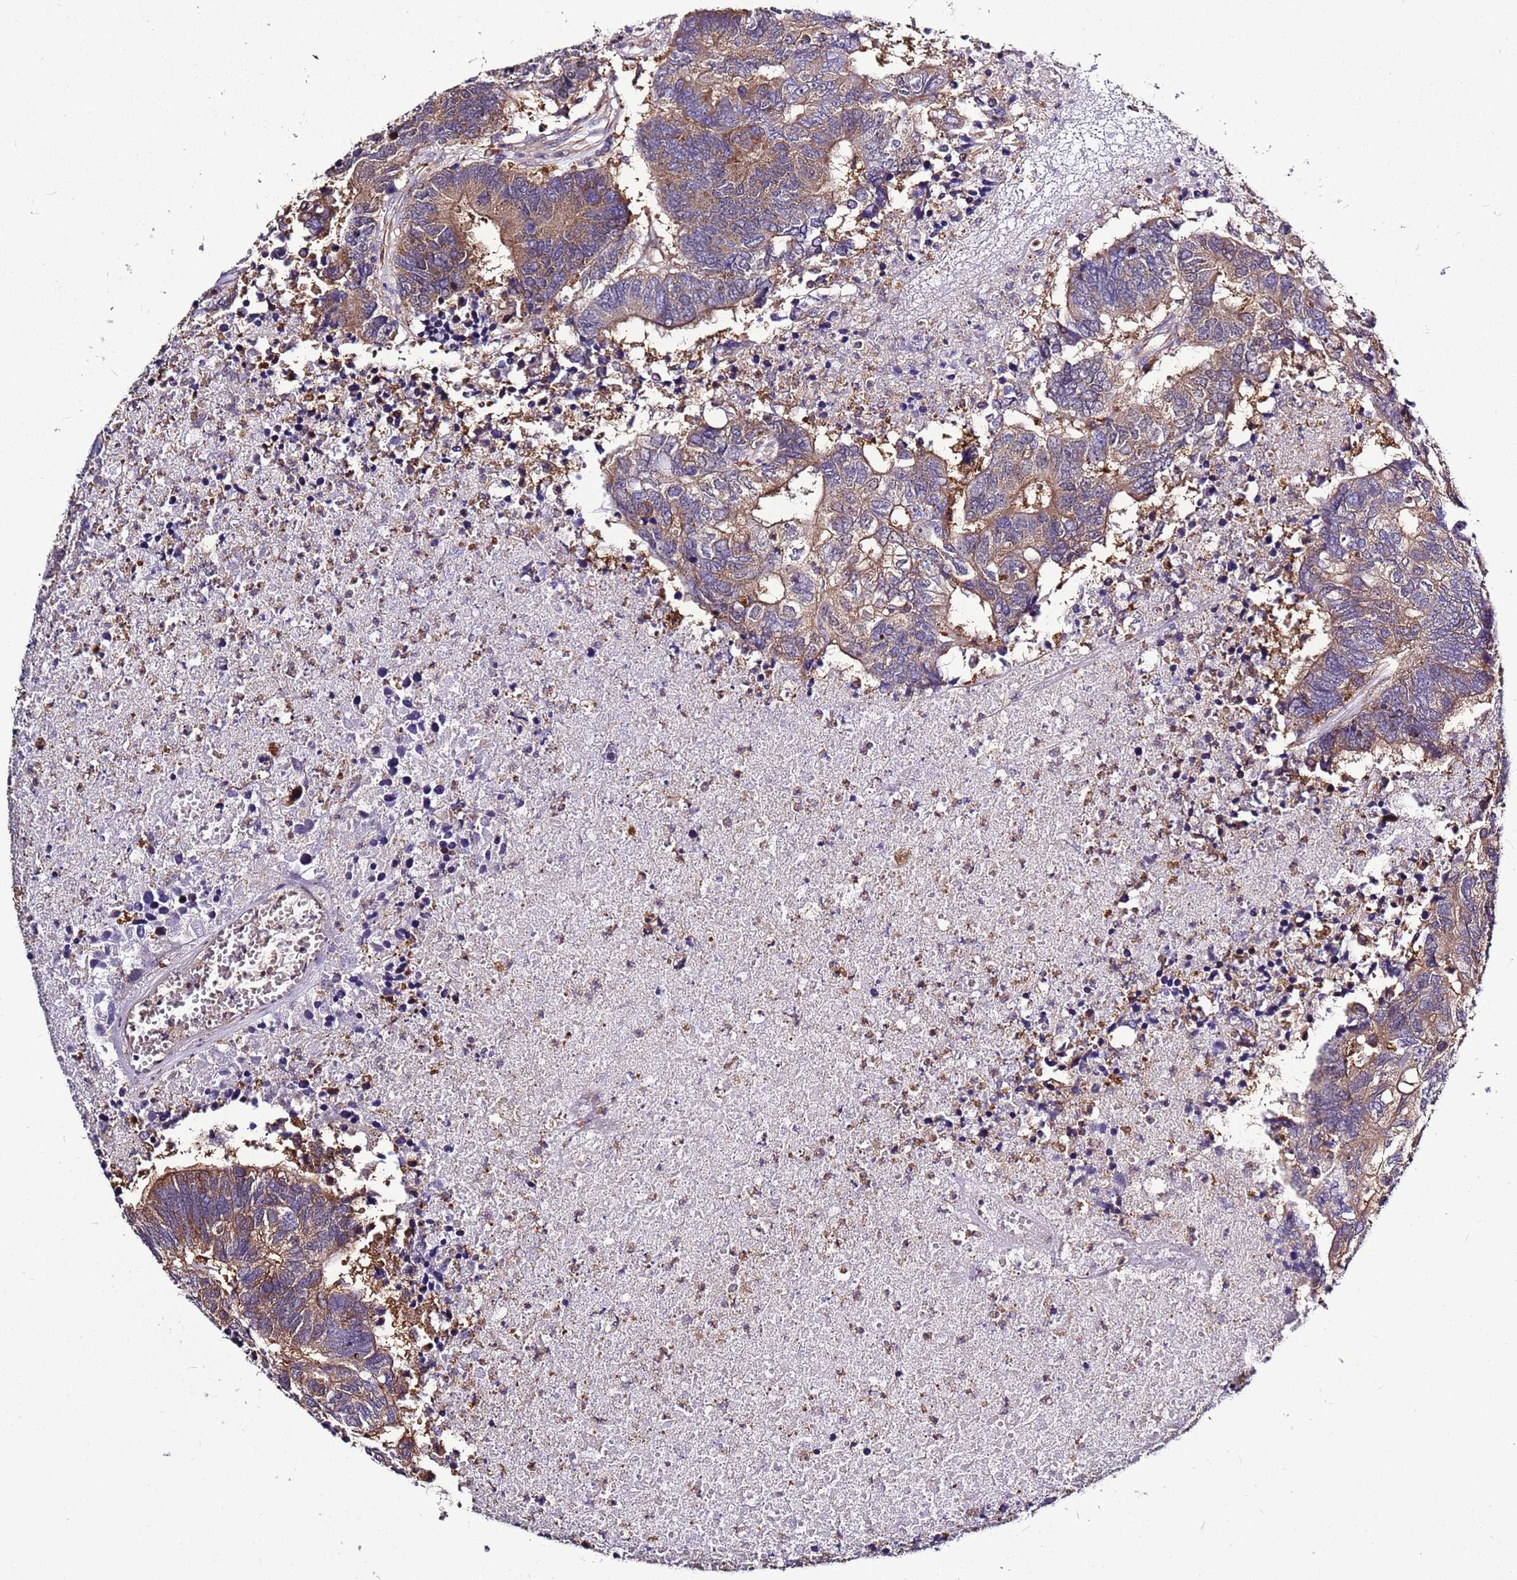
{"staining": {"intensity": "moderate", "quantity": "25%-75%", "location": "cytoplasmic/membranous"}, "tissue": "colorectal cancer", "cell_type": "Tumor cells", "image_type": "cancer", "snomed": [{"axis": "morphology", "description": "Adenocarcinoma, NOS"}, {"axis": "topography", "description": "Colon"}], "caption": "Colorectal cancer (adenocarcinoma) stained for a protein shows moderate cytoplasmic/membranous positivity in tumor cells. The protein is shown in brown color, while the nuclei are stained blue.", "gene": "ATXN2L", "patient": {"sex": "female", "age": 48}}